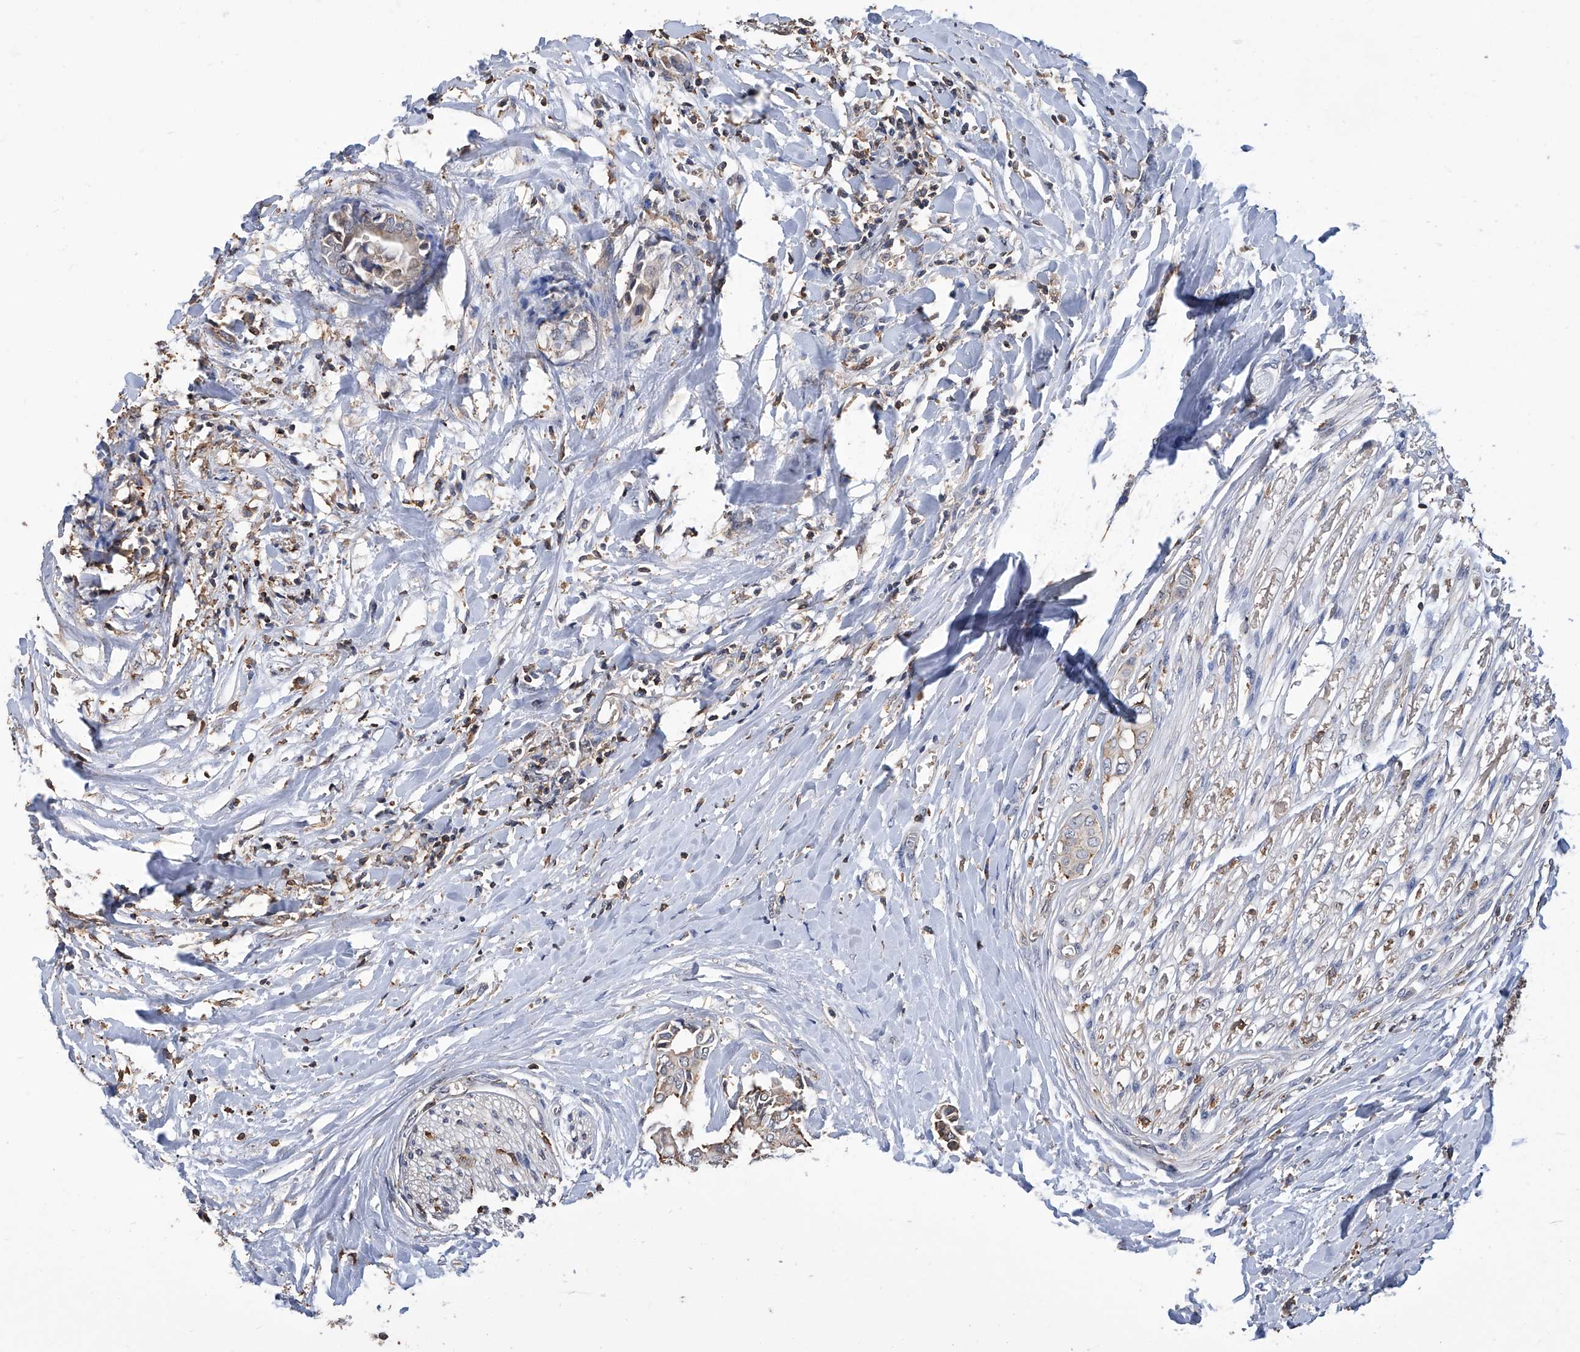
{"staining": {"intensity": "negative", "quantity": "none", "location": "none"}, "tissue": "head and neck cancer", "cell_type": "Tumor cells", "image_type": "cancer", "snomed": [{"axis": "morphology", "description": "Adenocarcinoma, NOS"}, {"axis": "topography", "description": "Salivary gland"}, {"axis": "topography", "description": "Head-Neck"}], "caption": "The histopathology image demonstrates no staining of tumor cells in adenocarcinoma (head and neck).", "gene": "GPT", "patient": {"sex": "female", "age": 59}}